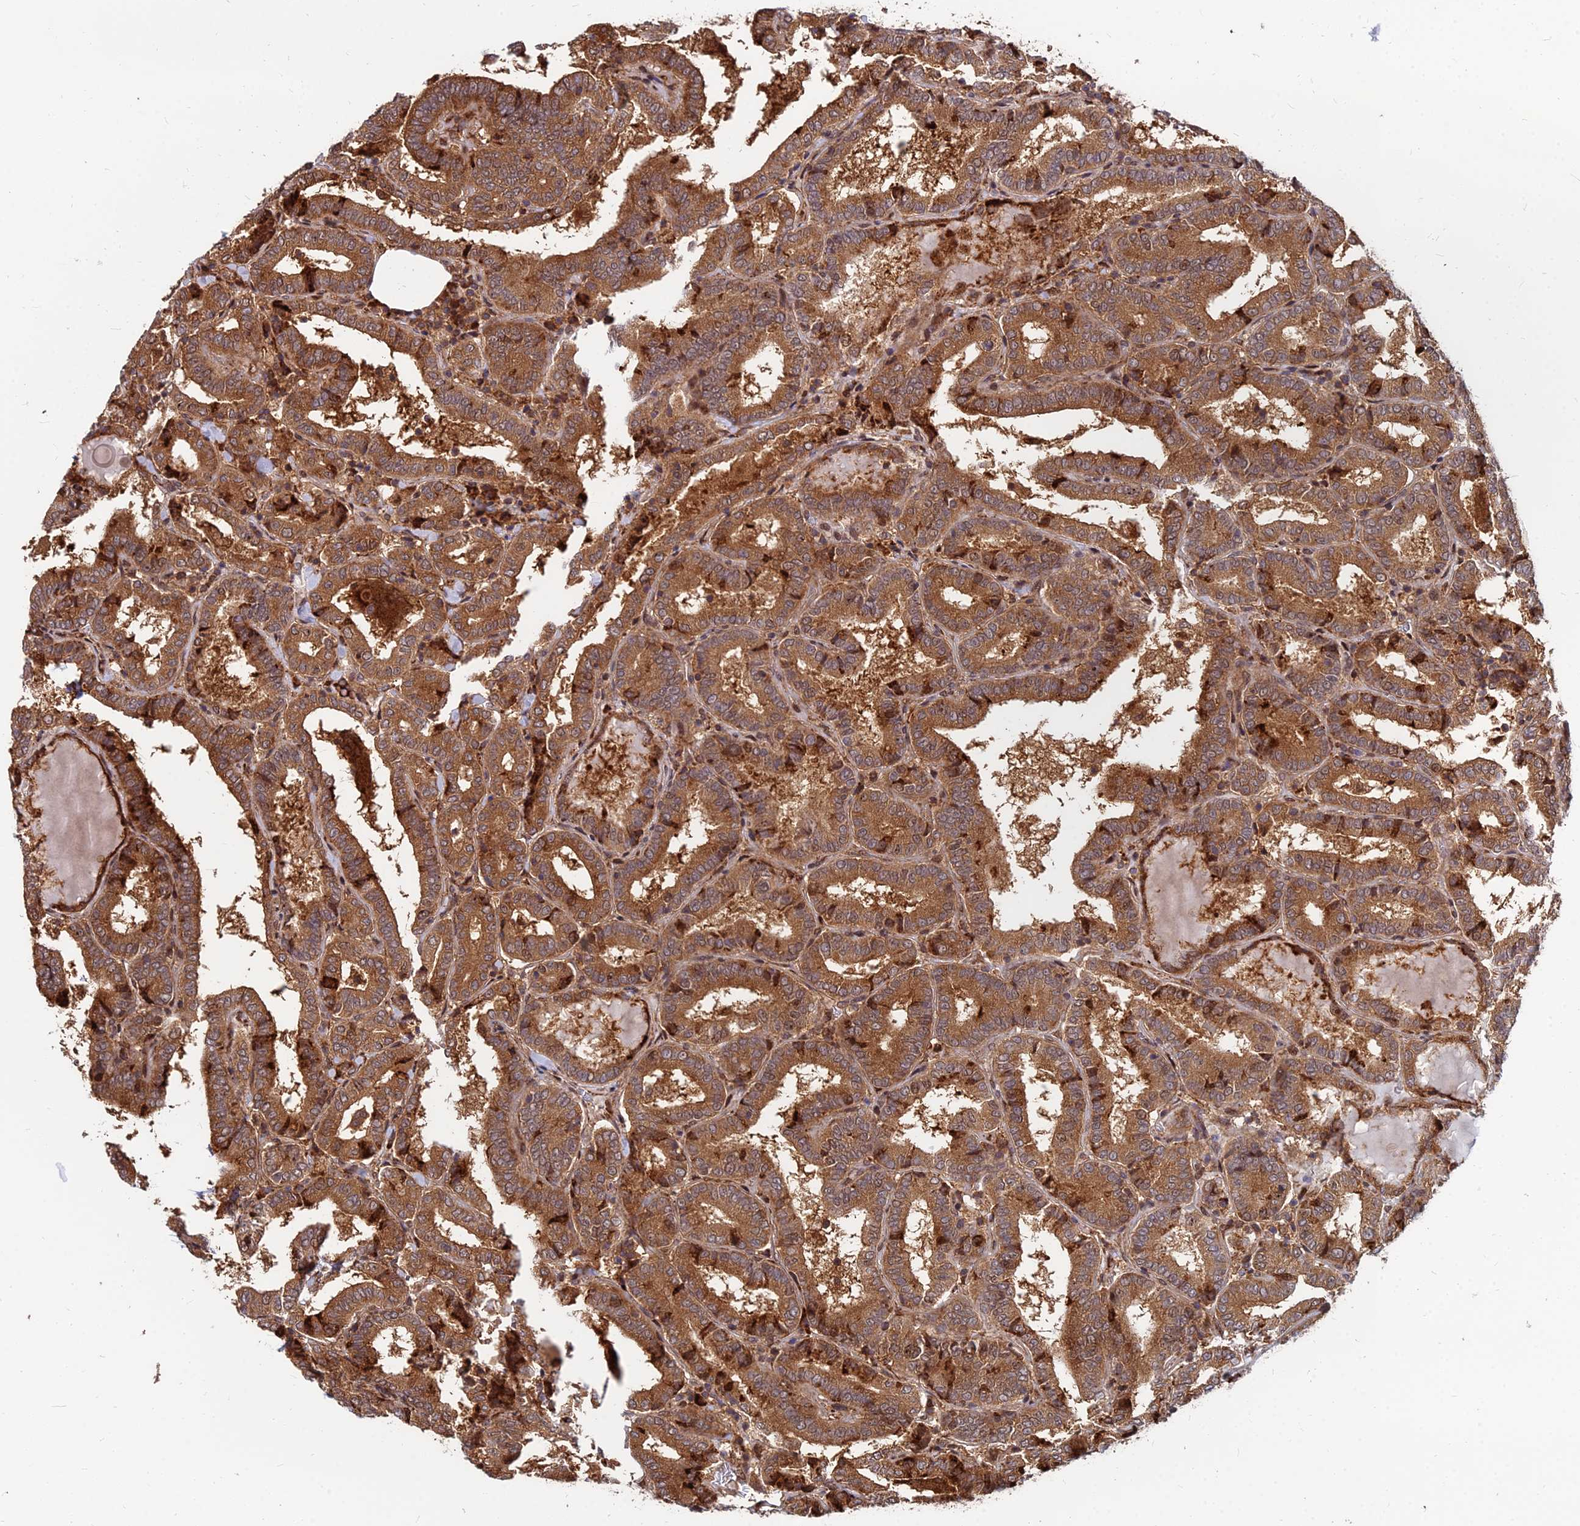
{"staining": {"intensity": "strong", "quantity": ">75%", "location": "cytoplasmic/membranous"}, "tissue": "thyroid cancer", "cell_type": "Tumor cells", "image_type": "cancer", "snomed": [{"axis": "morphology", "description": "Papillary adenocarcinoma, NOS"}, {"axis": "topography", "description": "Thyroid gland"}], "caption": "The image reveals immunohistochemical staining of papillary adenocarcinoma (thyroid). There is strong cytoplasmic/membranous staining is present in about >75% of tumor cells.", "gene": "CCT6B", "patient": {"sex": "female", "age": 72}}